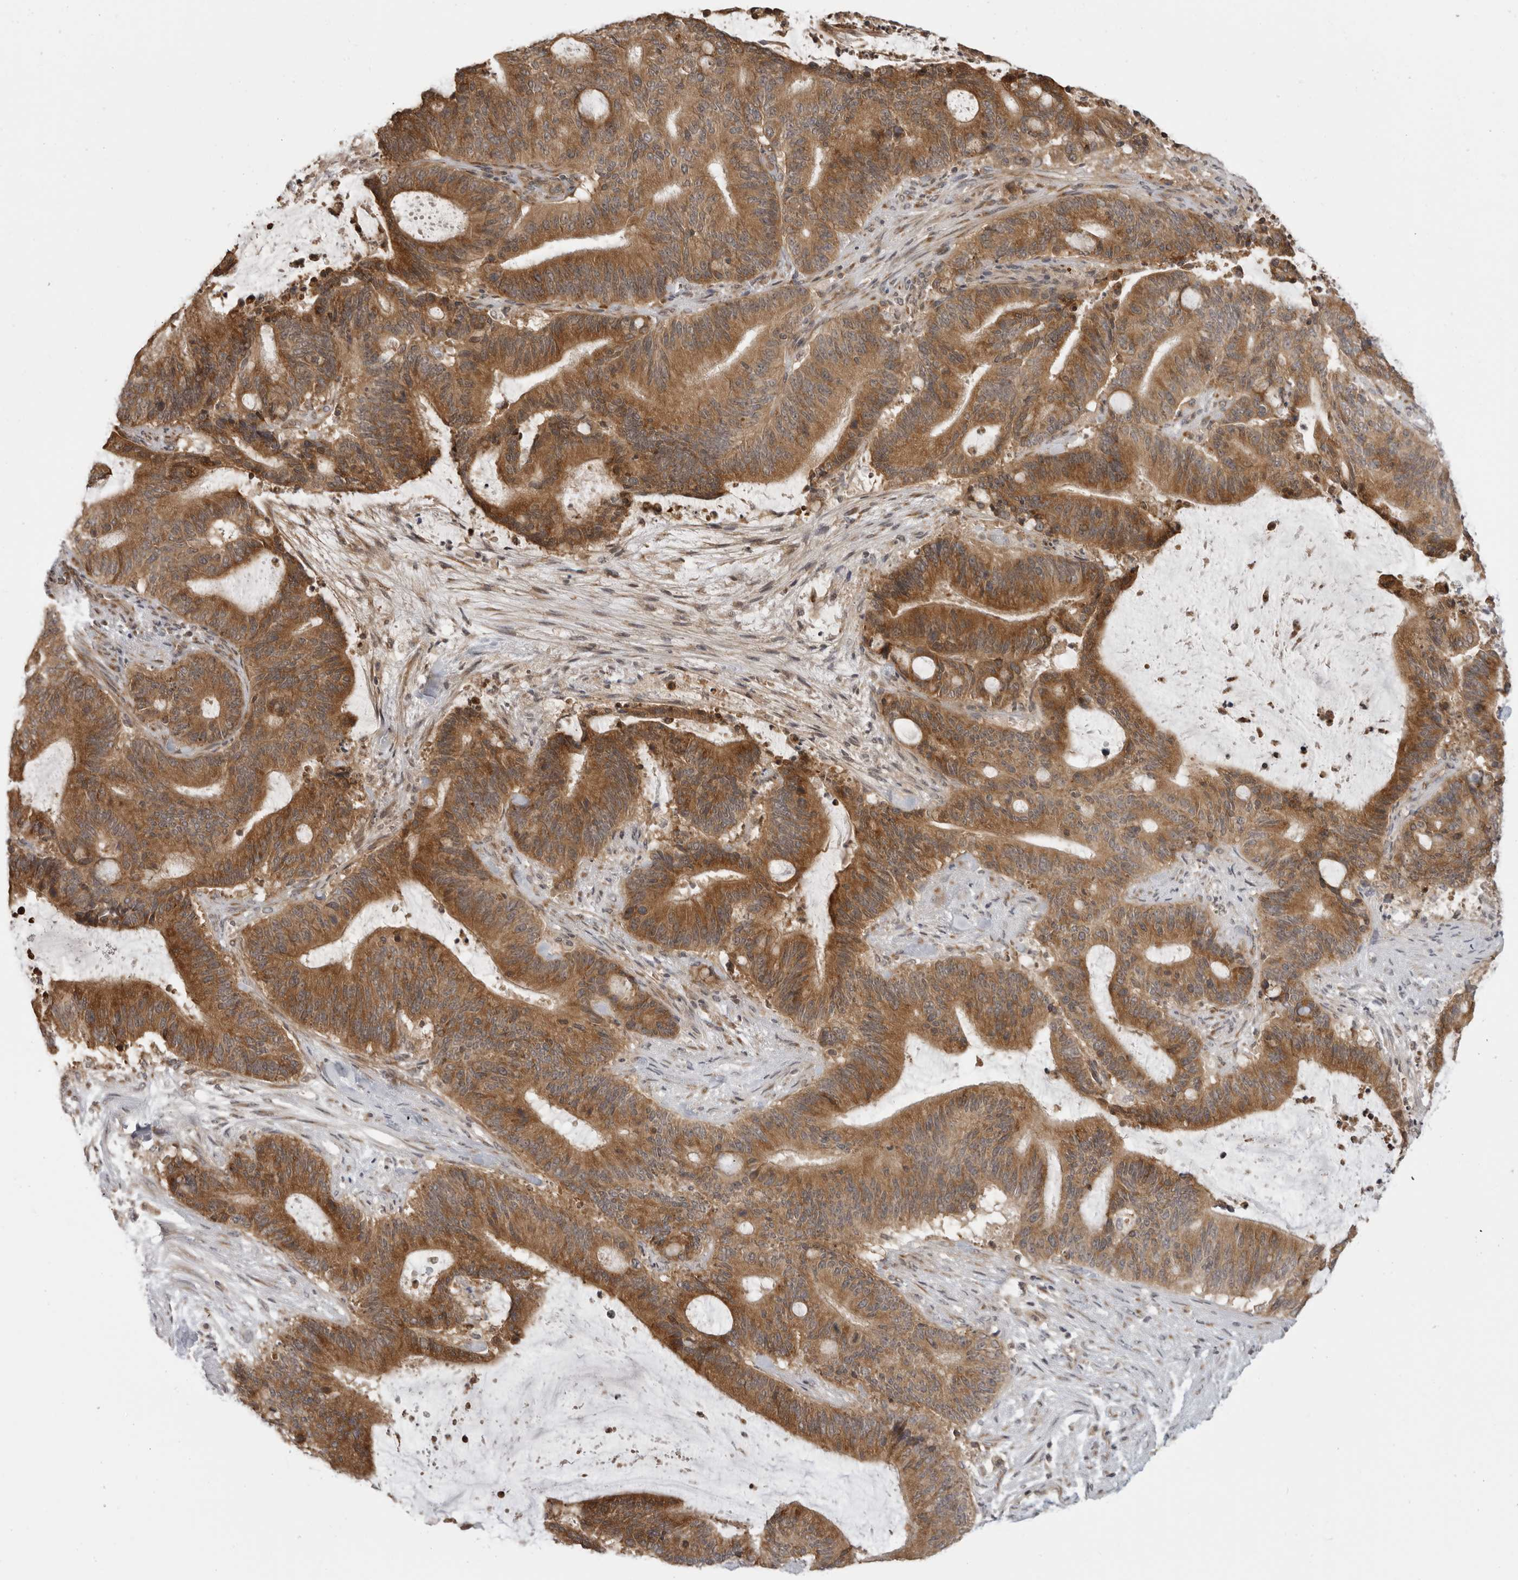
{"staining": {"intensity": "strong", "quantity": ">75%", "location": "cytoplasmic/membranous"}, "tissue": "liver cancer", "cell_type": "Tumor cells", "image_type": "cancer", "snomed": [{"axis": "morphology", "description": "Normal tissue, NOS"}, {"axis": "morphology", "description": "Cholangiocarcinoma"}, {"axis": "topography", "description": "Liver"}, {"axis": "topography", "description": "Peripheral nerve tissue"}], "caption": "Brown immunohistochemical staining in human cholangiocarcinoma (liver) demonstrates strong cytoplasmic/membranous expression in about >75% of tumor cells.", "gene": "PRRC2A", "patient": {"sex": "female", "age": 73}}